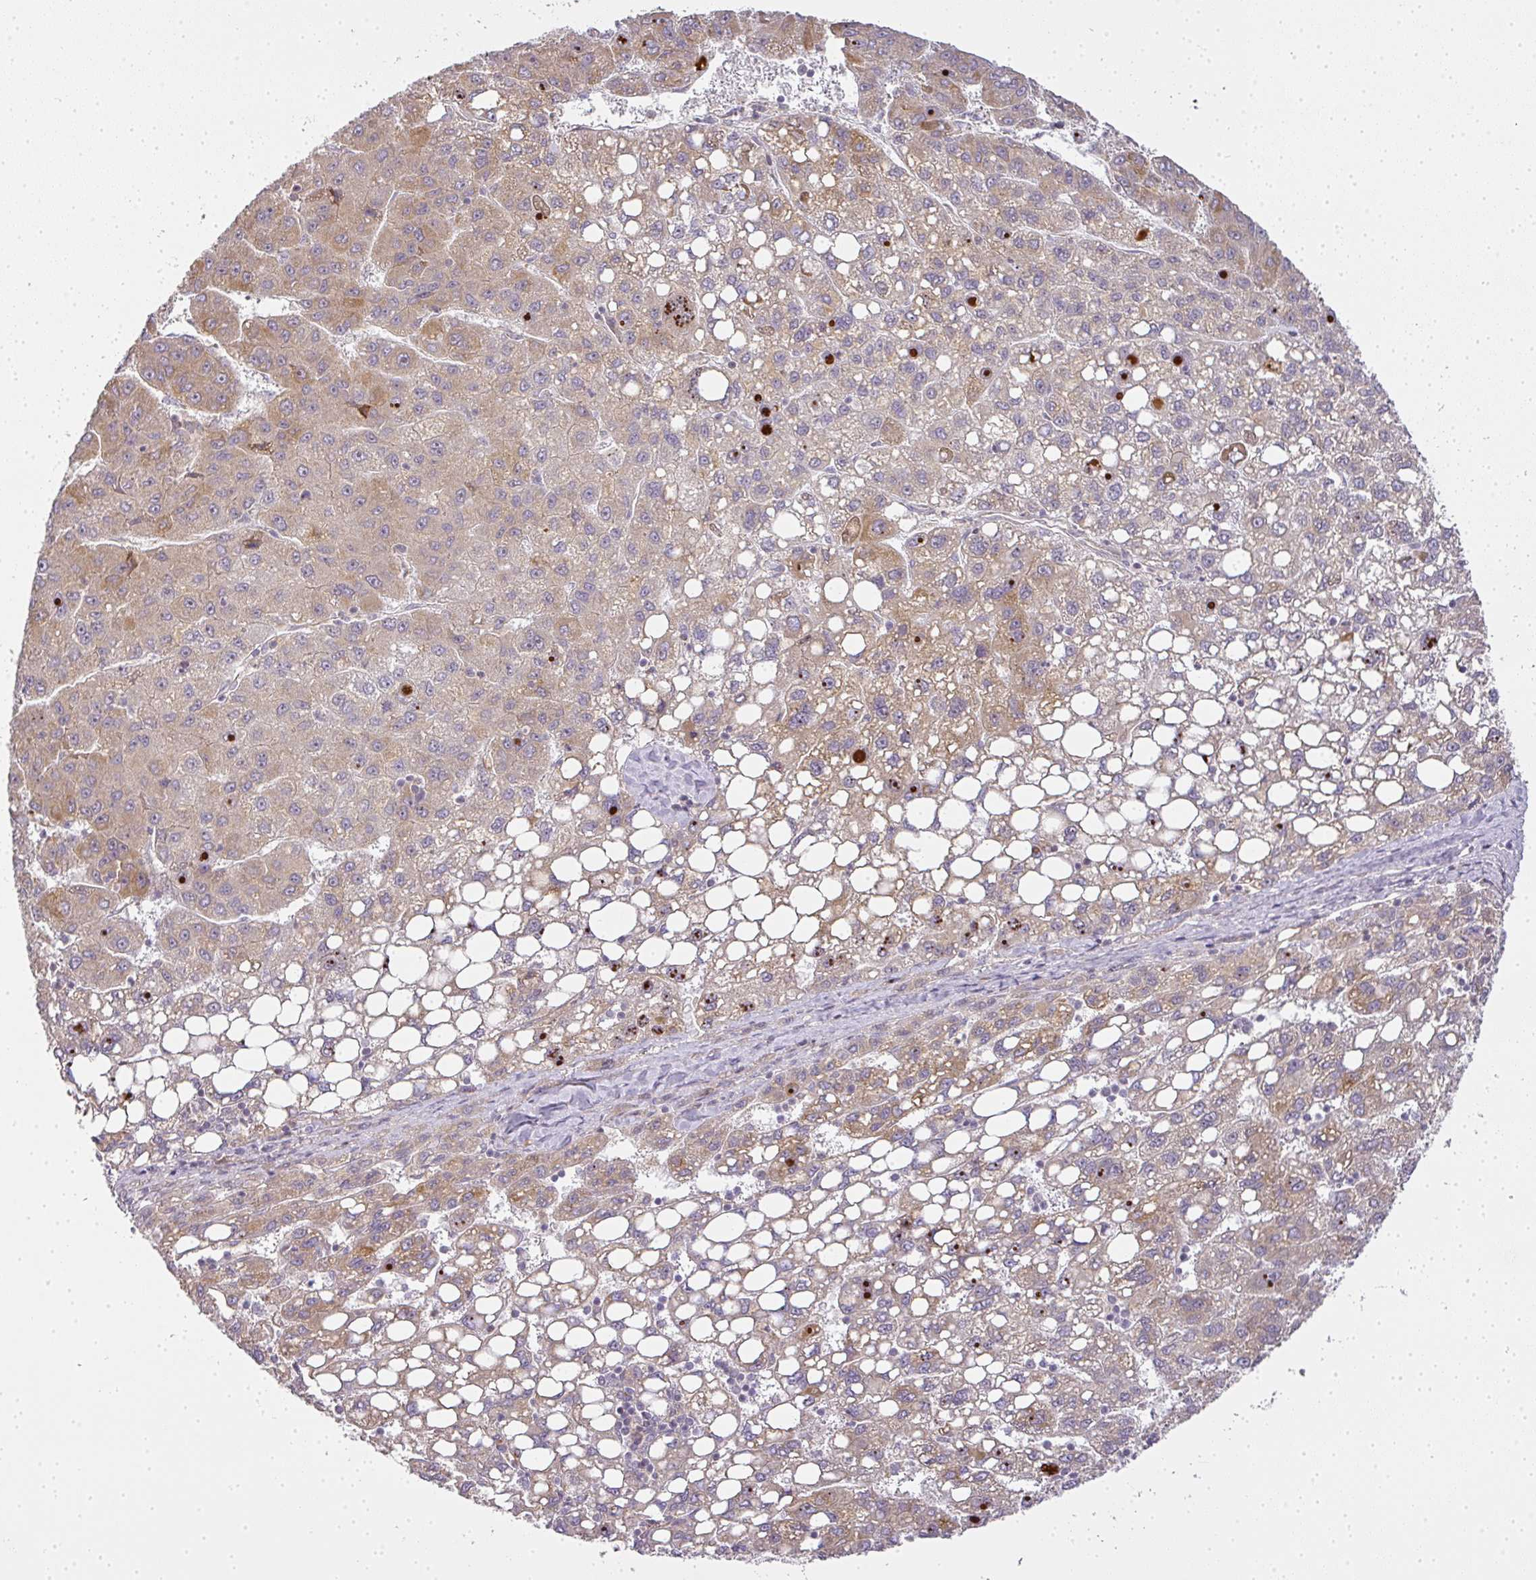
{"staining": {"intensity": "moderate", "quantity": "25%-75%", "location": "cytoplasmic/membranous"}, "tissue": "liver cancer", "cell_type": "Tumor cells", "image_type": "cancer", "snomed": [{"axis": "morphology", "description": "Carcinoma, Hepatocellular, NOS"}, {"axis": "topography", "description": "Liver"}], "caption": "Liver hepatocellular carcinoma stained for a protein reveals moderate cytoplasmic/membranous positivity in tumor cells.", "gene": "MED19", "patient": {"sex": "female", "age": 82}}